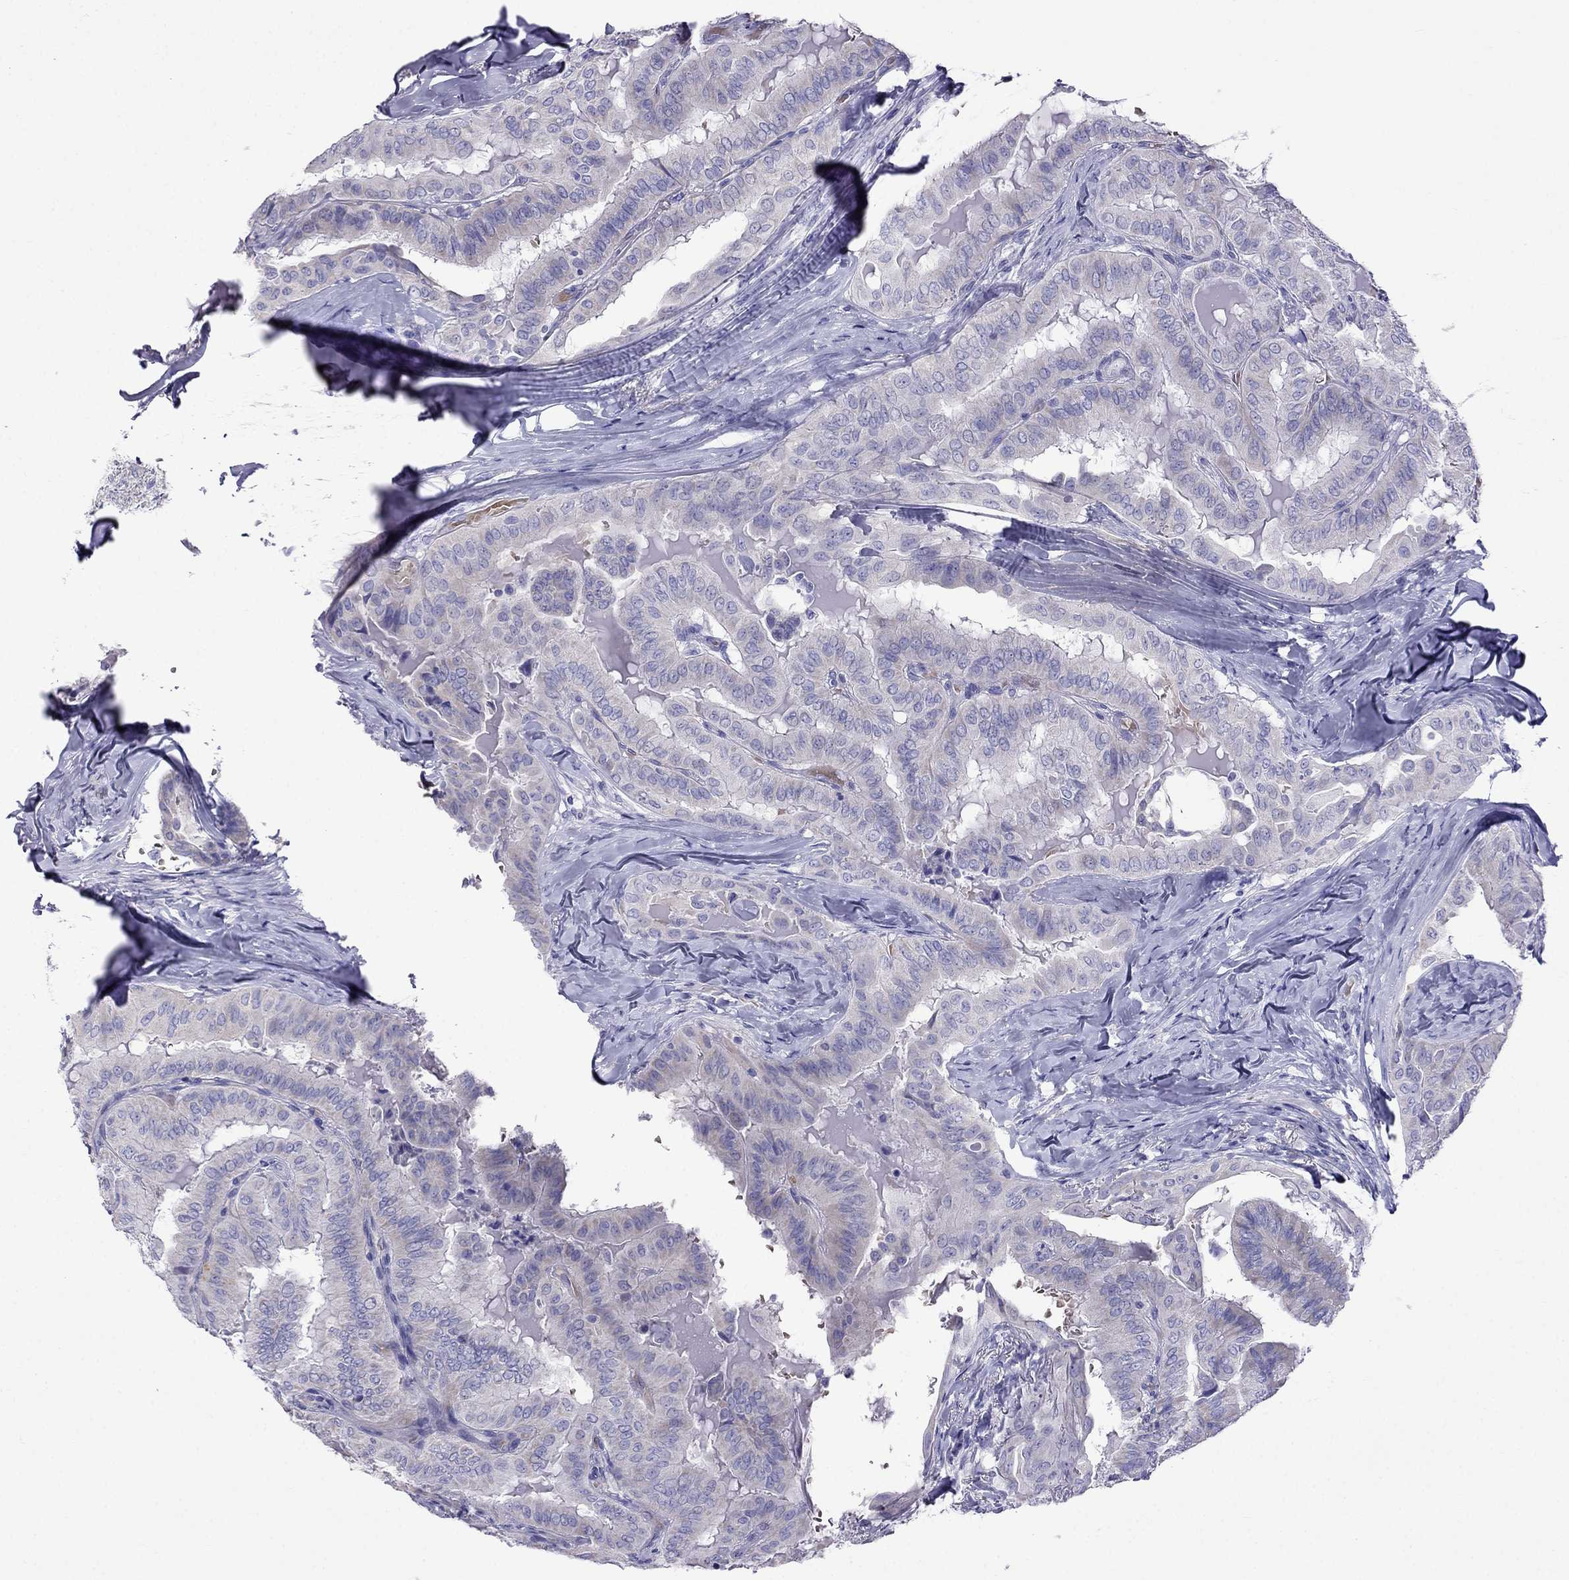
{"staining": {"intensity": "negative", "quantity": "none", "location": "none"}, "tissue": "thyroid cancer", "cell_type": "Tumor cells", "image_type": "cancer", "snomed": [{"axis": "morphology", "description": "Papillary adenocarcinoma, NOS"}, {"axis": "topography", "description": "Thyroid gland"}], "caption": "Immunohistochemistry photomicrograph of neoplastic tissue: human thyroid papillary adenocarcinoma stained with DAB (3,3'-diaminobenzidine) shows no significant protein staining in tumor cells.", "gene": "TDRD1", "patient": {"sex": "female", "age": 68}}